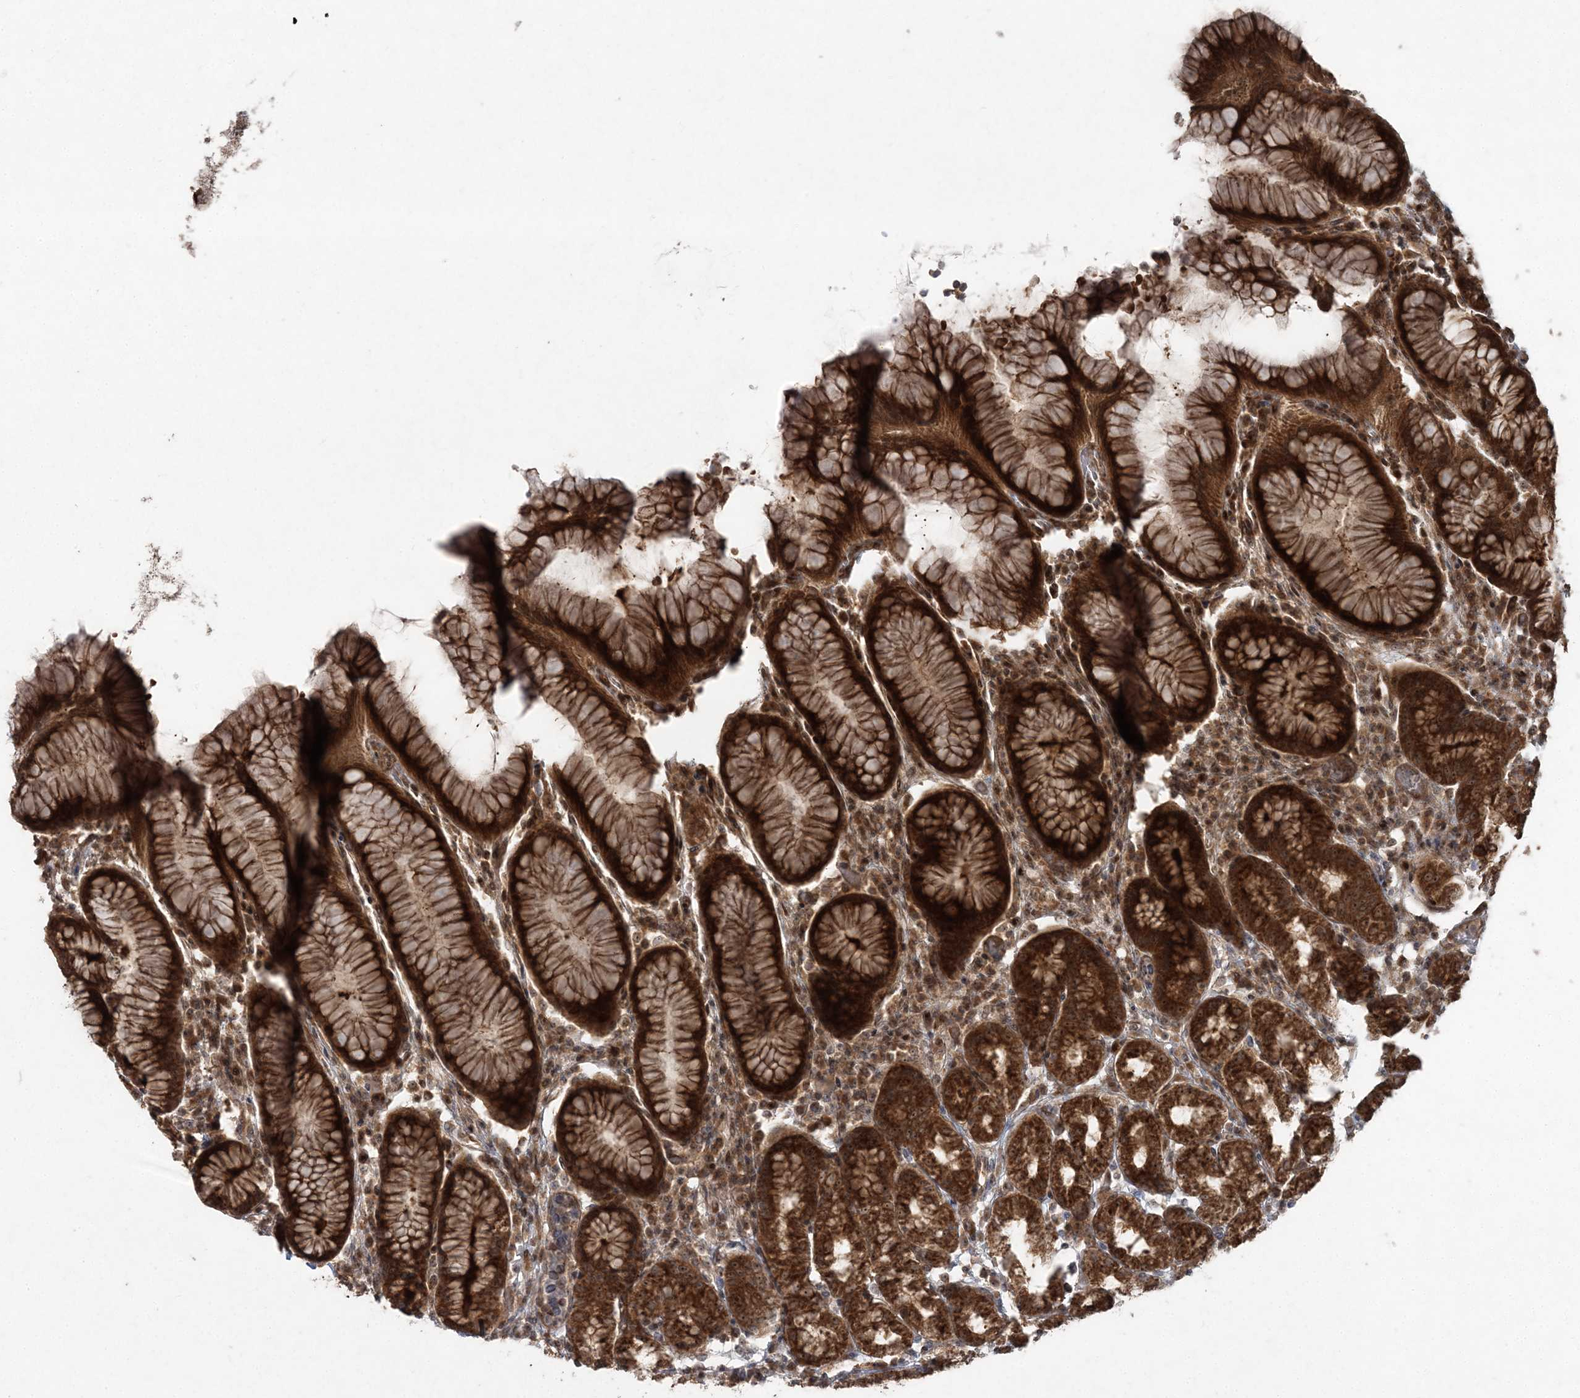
{"staining": {"intensity": "strong", "quantity": ">75%", "location": "cytoplasmic/membranous,nuclear"}, "tissue": "stomach", "cell_type": "Glandular cells", "image_type": "normal", "snomed": [{"axis": "morphology", "description": "Normal tissue, NOS"}, {"axis": "topography", "description": "Stomach, lower"}], "caption": "Protein staining of benign stomach exhibits strong cytoplasmic/membranous,nuclear staining in about >75% of glandular cells. (DAB = brown stain, brightfield microscopy at high magnification).", "gene": "SERINC1", "patient": {"sex": "female", "age": 56}}